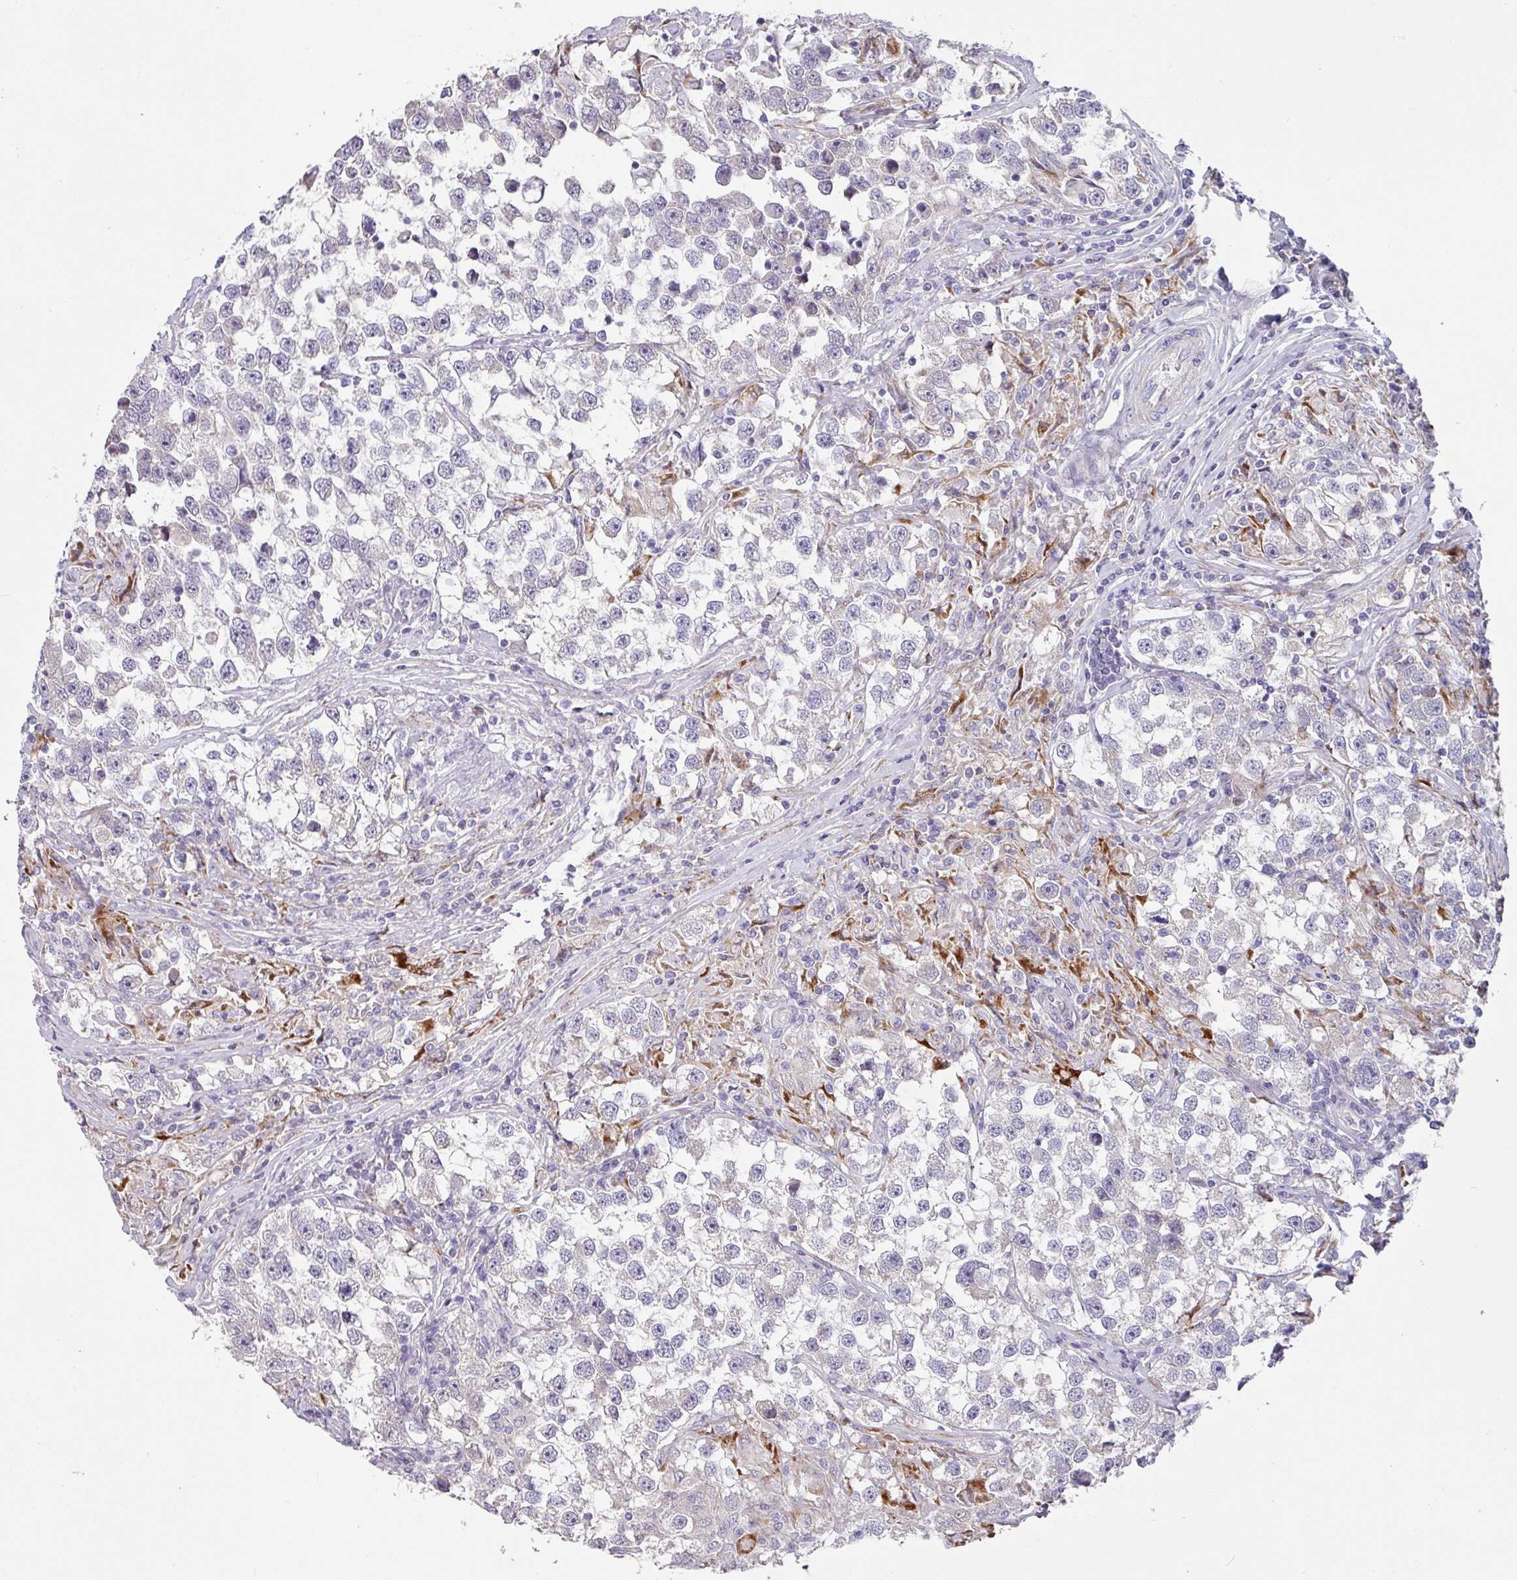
{"staining": {"intensity": "negative", "quantity": "none", "location": "none"}, "tissue": "testis cancer", "cell_type": "Tumor cells", "image_type": "cancer", "snomed": [{"axis": "morphology", "description": "Seminoma, NOS"}, {"axis": "topography", "description": "Testis"}], "caption": "Tumor cells show no significant protein staining in testis seminoma.", "gene": "KLHL3", "patient": {"sex": "male", "age": 46}}